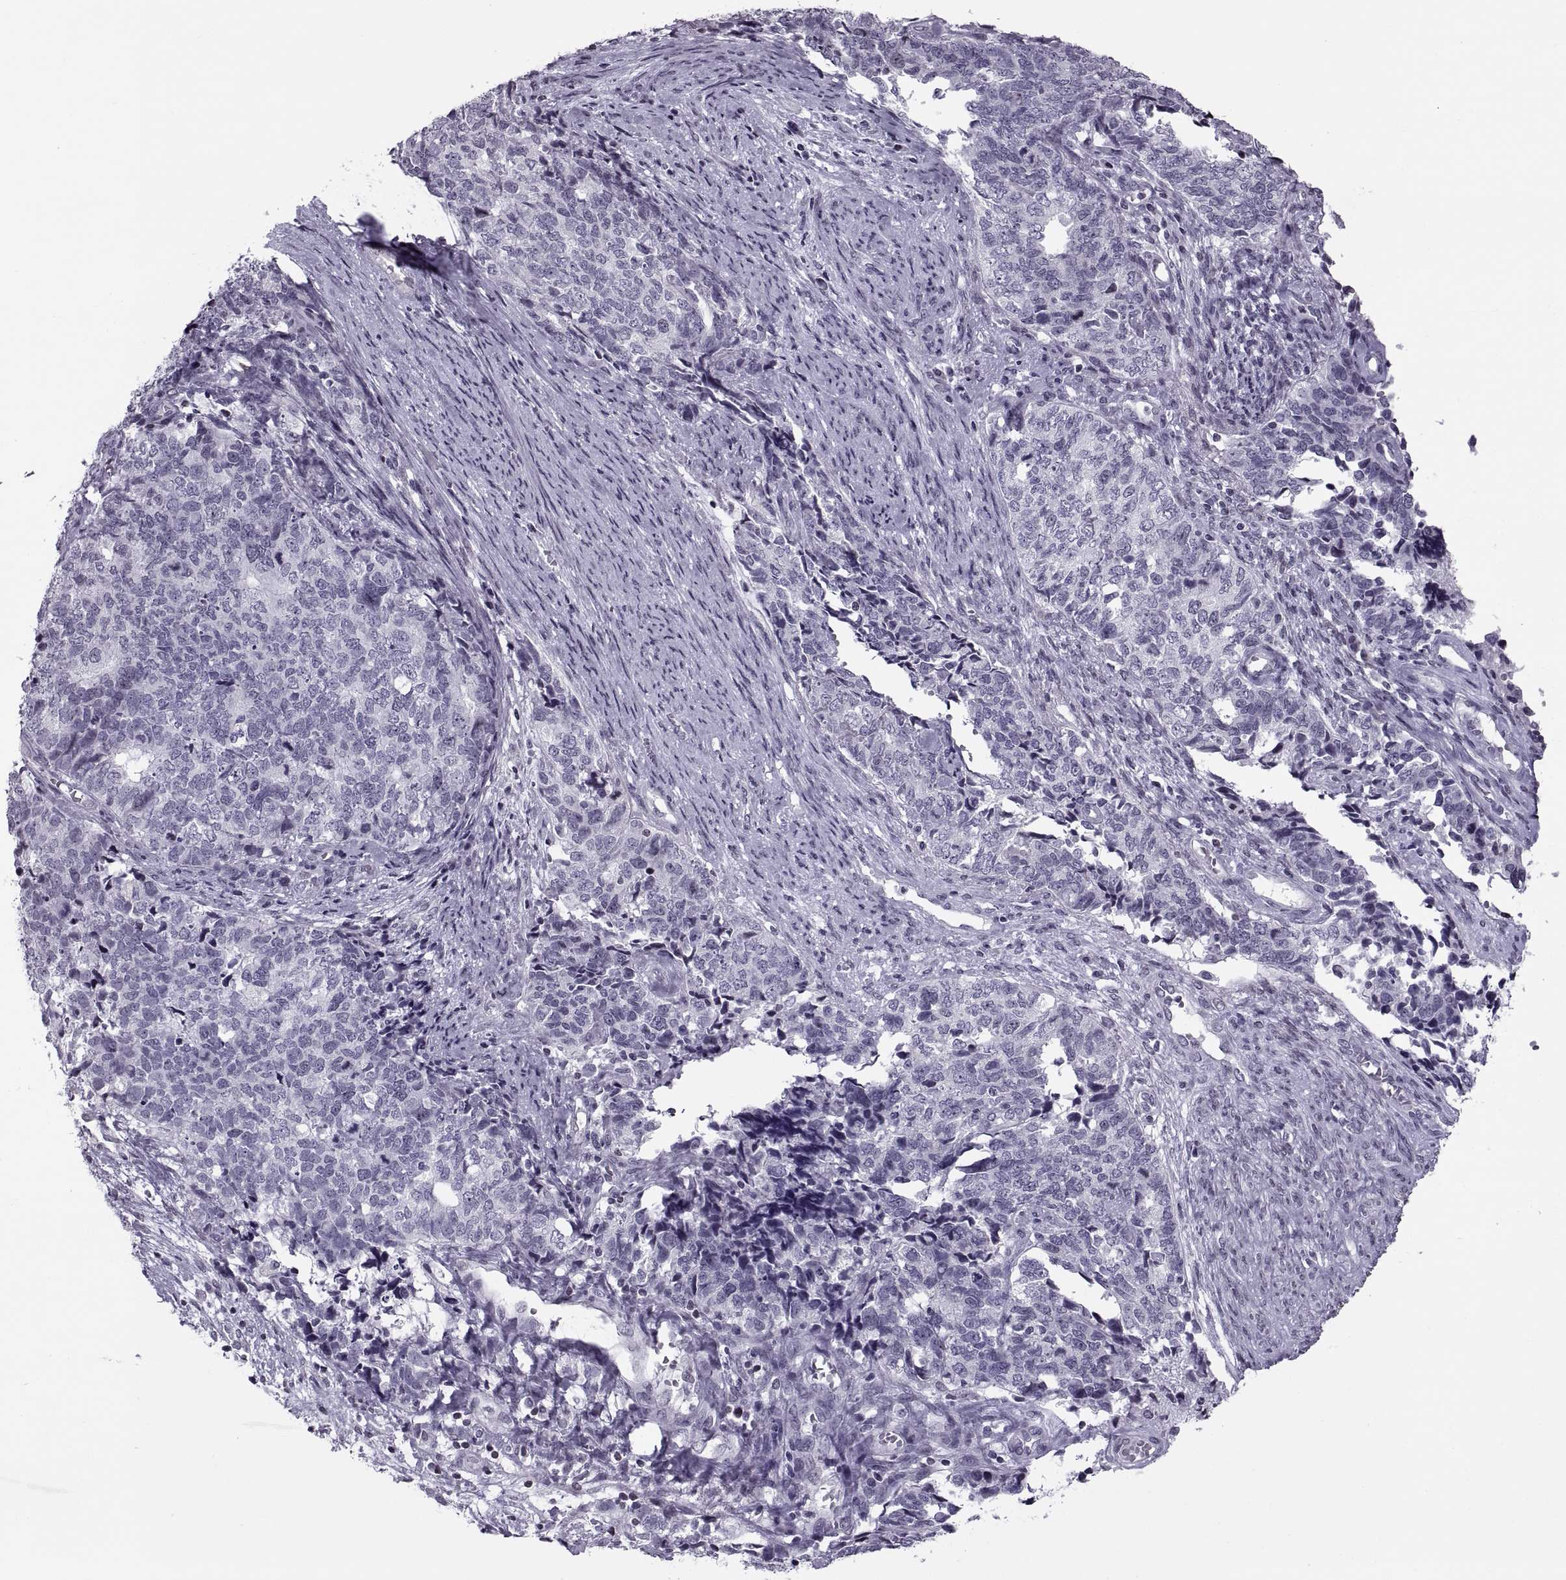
{"staining": {"intensity": "negative", "quantity": "none", "location": "none"}, "tissue": "cervical cancer", "cell_type": "Tumor cells", "image_type": "cancer", "snomed": [{"axis": "morphology", "description": "Squamous cell carcinoma, NOS"}, {"axis": "topography", "description": "Cervix"}], "caption": "The photomicrograph displays no significant staining in tumor cells of cervical cancer.", "gene": "H1-8", "patient": {"sex": "female", "age": 63}}